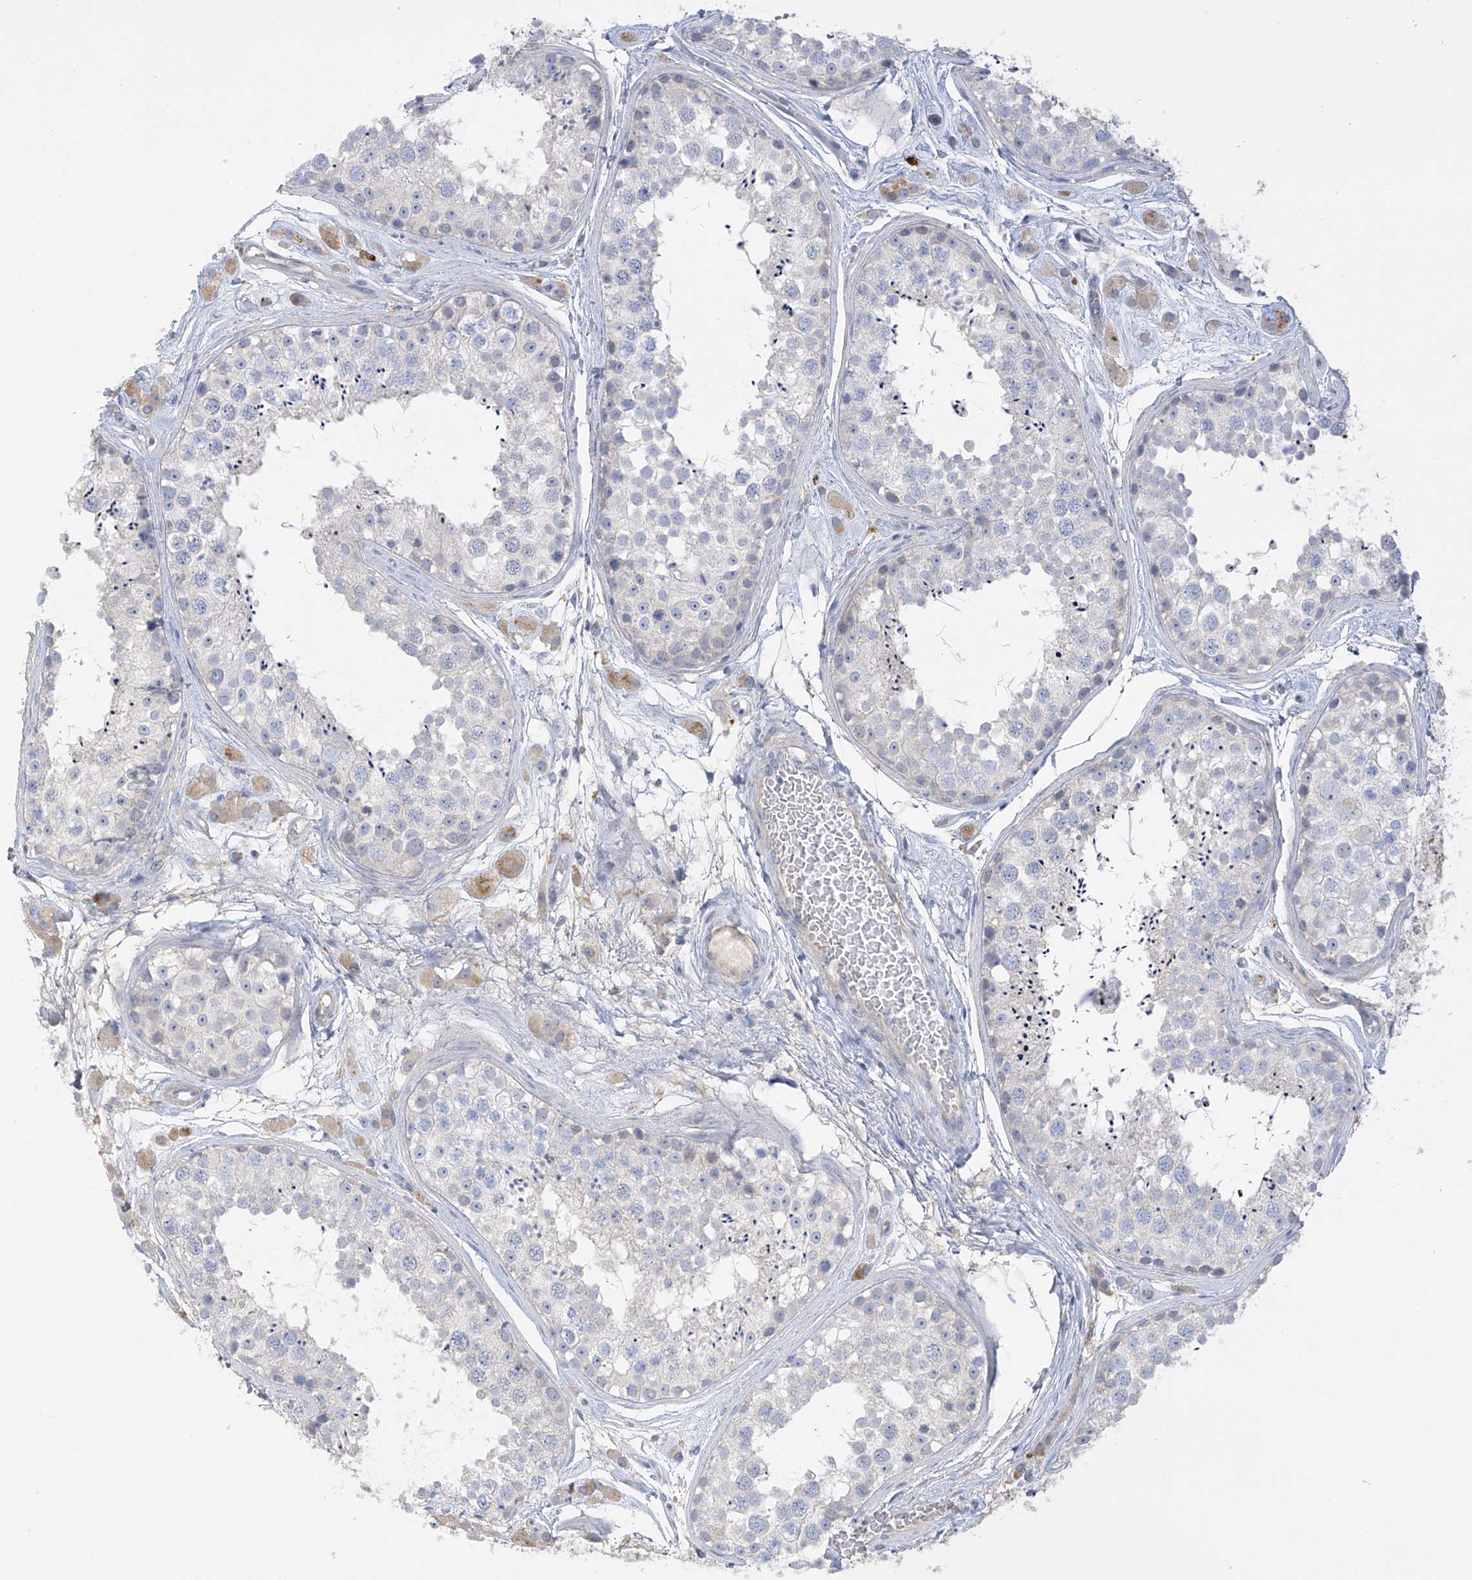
{"staining": {"intensity": "negative", "quantity": "none", "location": "none"}, "tissue": "testis", "cell_type": "Cells in seminiferous ducts", "image_type": "normal", "snomed": [{"axis": "morphology", "description": "Normal tissue, NOS"}, {"axis": "topography", "description": "Testis"}], "caption": "DAB immunohistochemical staining of benign human testis demonstrates no significant staining in cells in seminiferous ducts.", "gene": "PRSS12", "patient": {"sex": "male", "age": 25}}